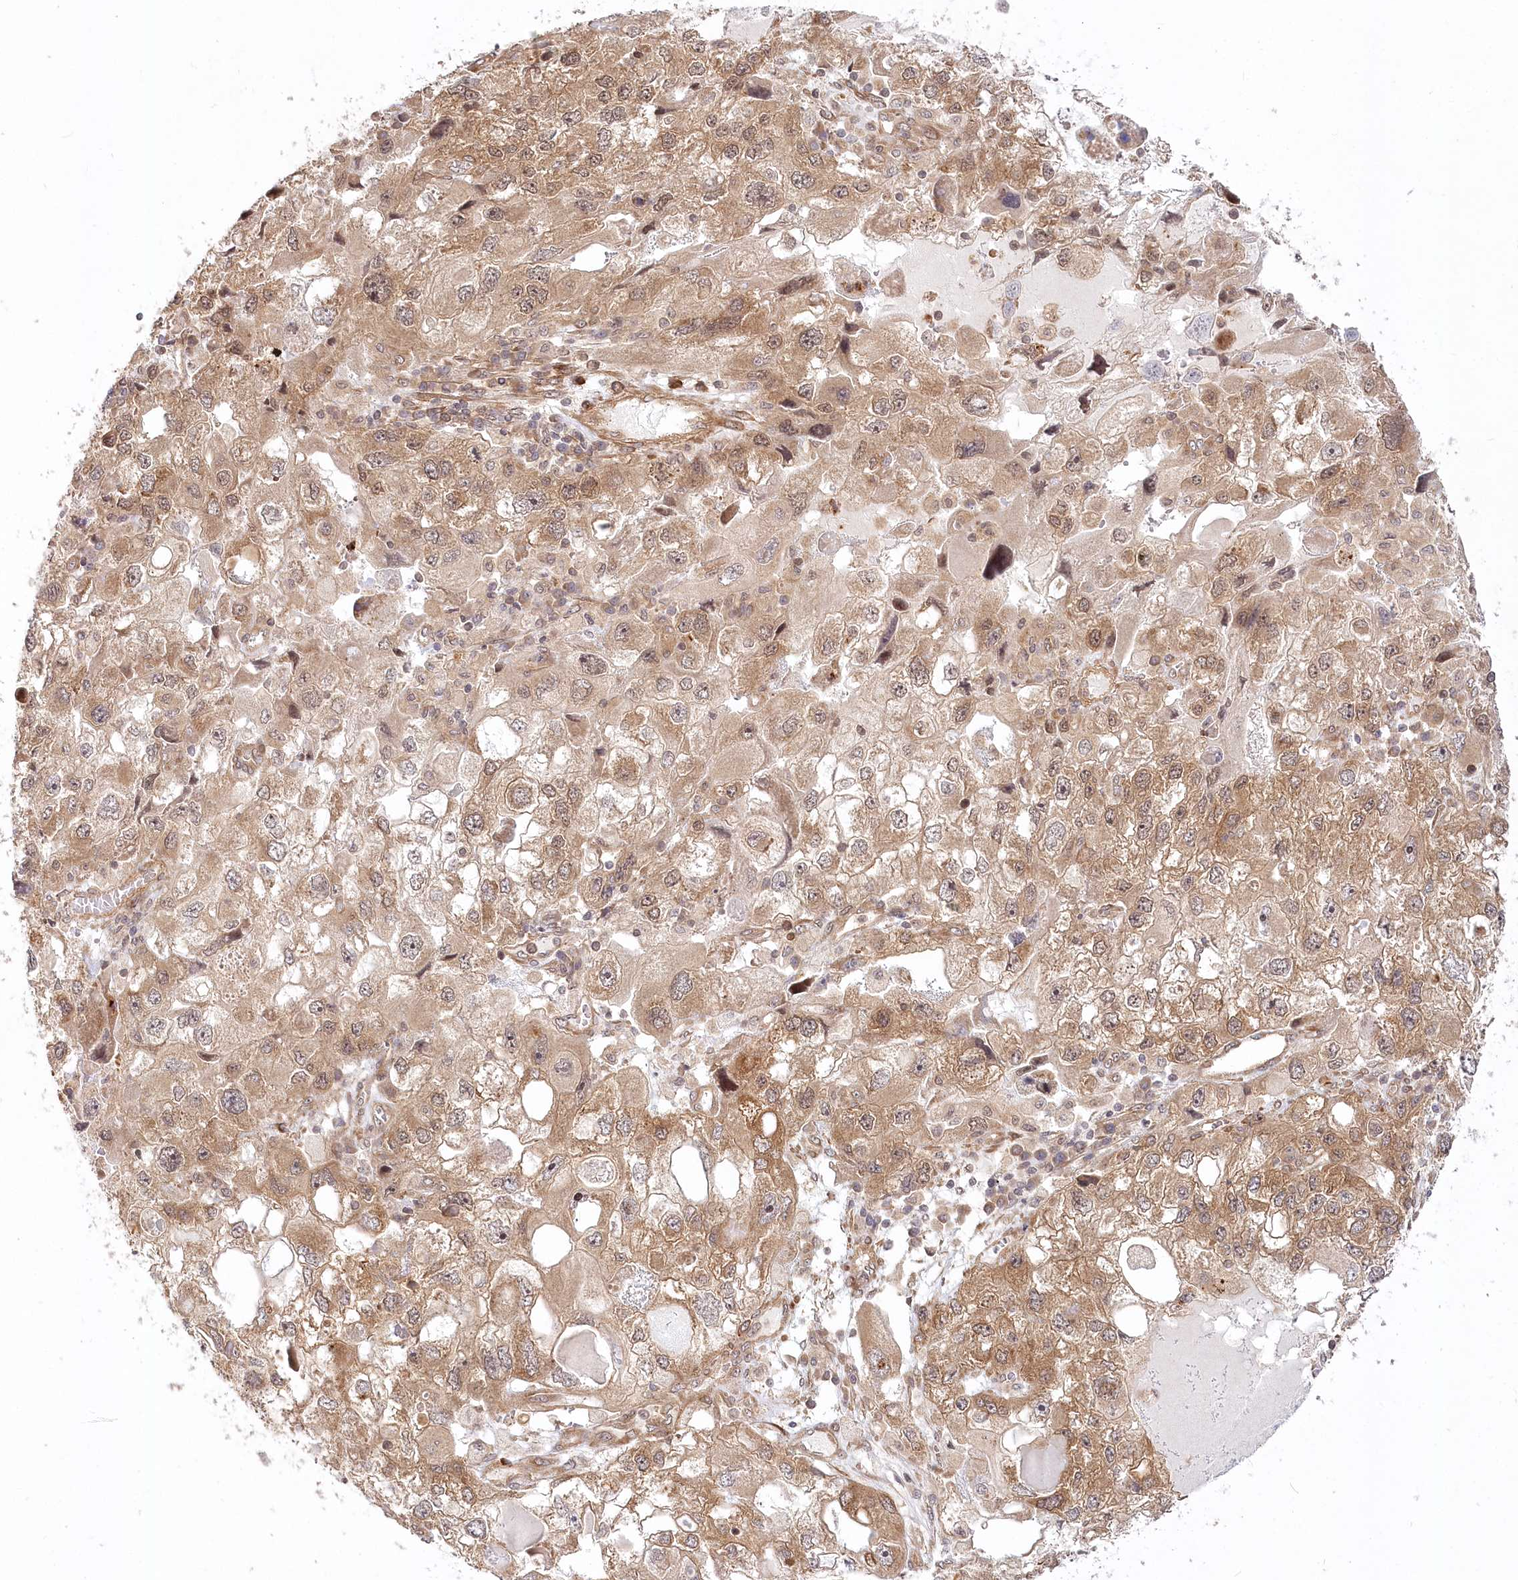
{"staining": {"intensity": "moderate", "quantity": ">75%", "location": "cytoplasmic/membranous"}, "tissue": "endometrial cancer", "cell_type": "Tumor cells", "image_type": "cancer", "snomed": [{"axis": "morphology", "description": "Adenocarcinoma, NOS"}, {"axis": "topography", "description": "Endometrium"}], "caption": "Immunohistochemistry staining of endometrial cancer, which shows medium levels of moderate cytoplasmic/membranous expression in approximately >75% of tumor cells indicating moderate cytoplasmic/membranous protein positivity. The staining was performed using DAB (brown) for protein detection and nuclei were counterstained in hematoxylin (blue).", "gene": "CEP70", "patient": {"sex": "female", "age": 49}}